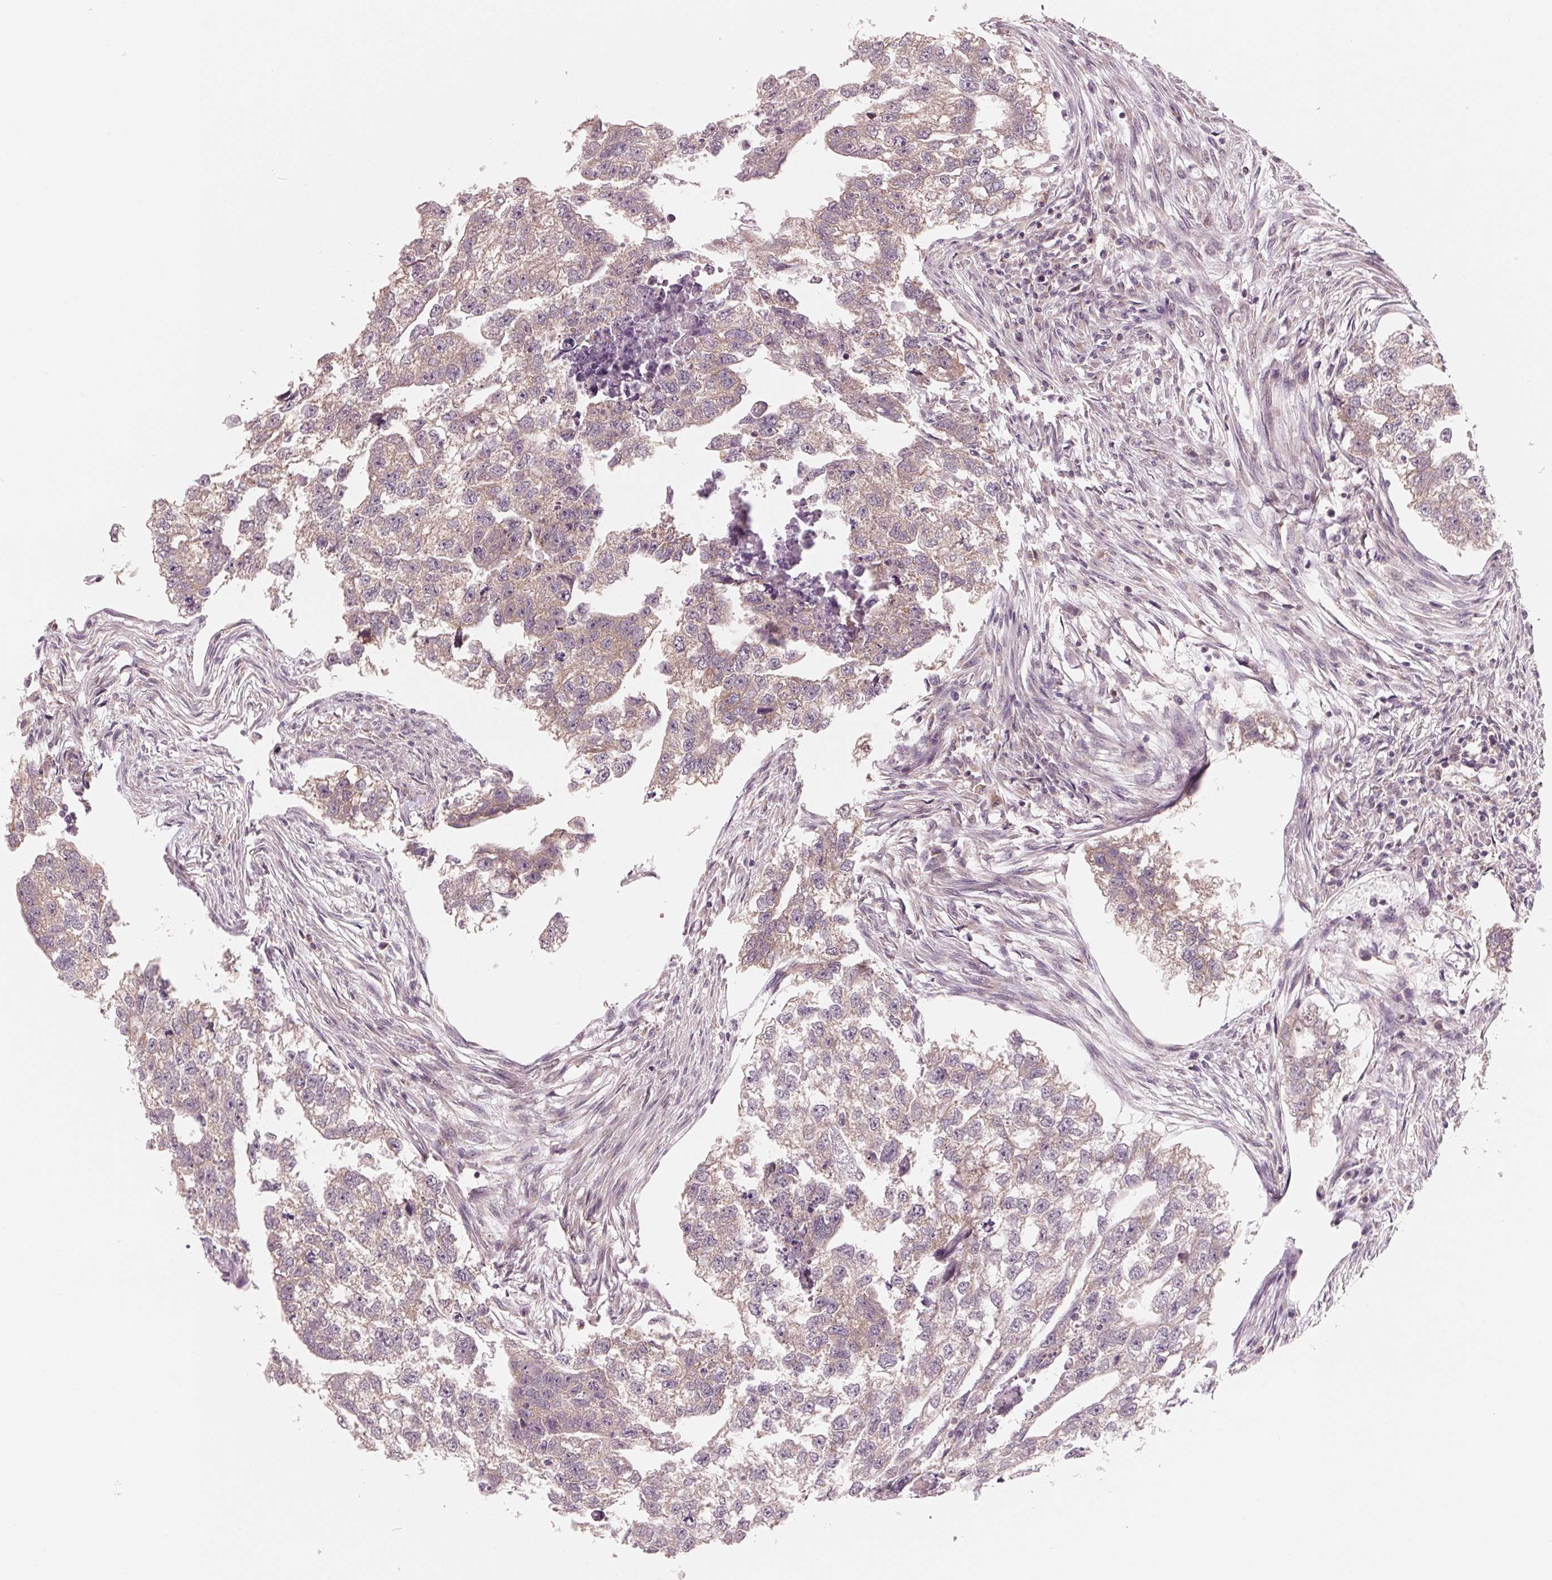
{"staining": {"intensity": "weak", "quantity": ">75%", "location": "cytoplasmic/membranous"}, "tissue": "testis cancer", "cell_type": "Tumor cells", "image_type": "cancer", "snomed": [{"axis": "morphology", "description": "Carcinoma, Embryonal, NOS"}, {"axis": "morphology", "description": "Teratoma, malignant, NOS"}, {"axis": "topography", "description": "Testis"}], "caption": "Immunohistochemical staining of human testis cancer demonstrates low levels of weak cytoplasmic/membranous protein expression in approximately >75% of tumor cells.", "gene": "GIGYF2", "patient": {"sex": "male", "age": 44}}